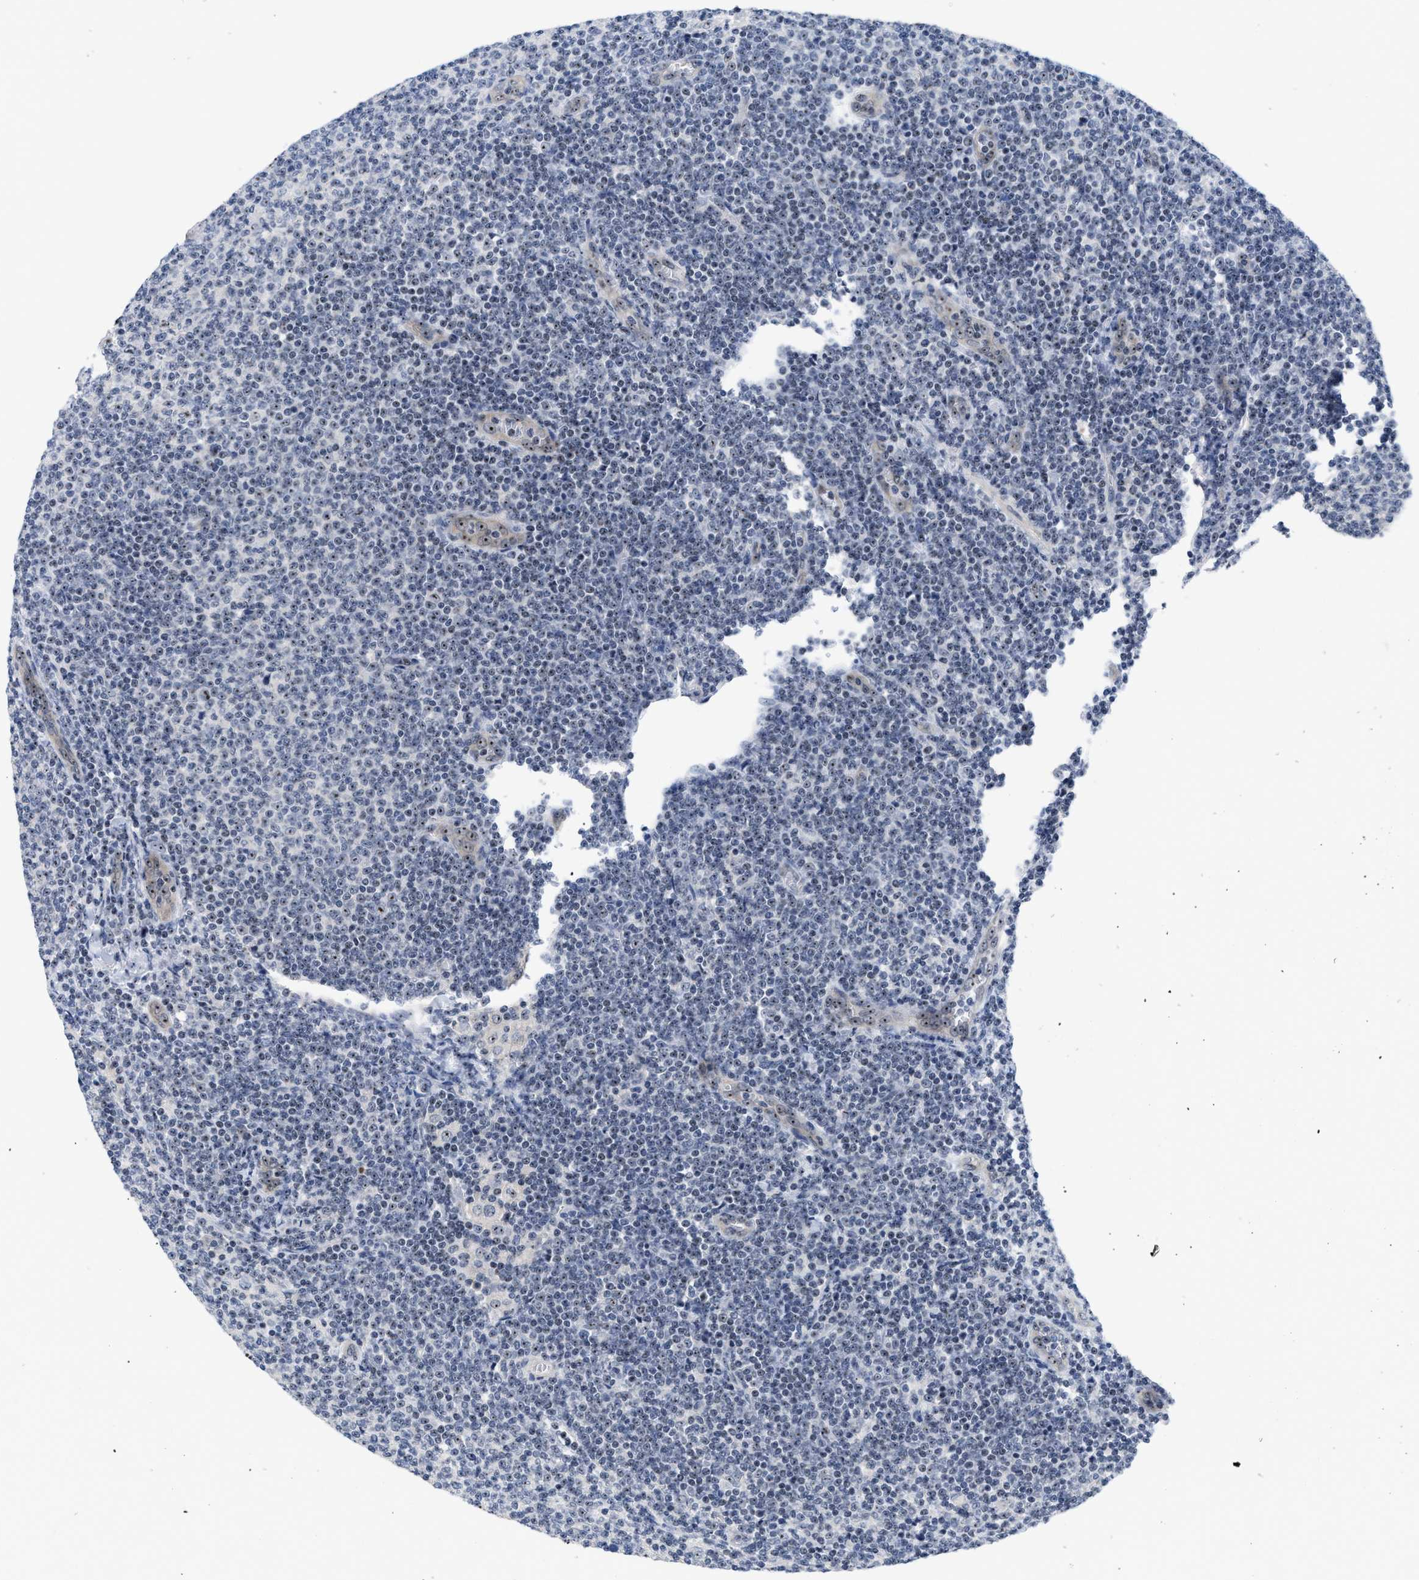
{"staining": {"intensity": "moderate", "quantity": "<25%", "location": "nuclear"}, "tissue": "lymphoma", "cell_type": "Tumor cells", "image_type": "cancer", "snomed": [{"axis": "morphology", "description": "Malignant lymphoma, non-Hodgkin's type, Low grade"}, {"axis": "topography", "description": "Lymph node"}], "caption": "Malignant lymphoma, non-Hodgkin's type (low-grade) stained for a protein (brown) displays moderate nuclear positive staining in approximately <25% of tumor cells.", "gene": "NOP58", "patient": {"sex": "male", "age": 66}}